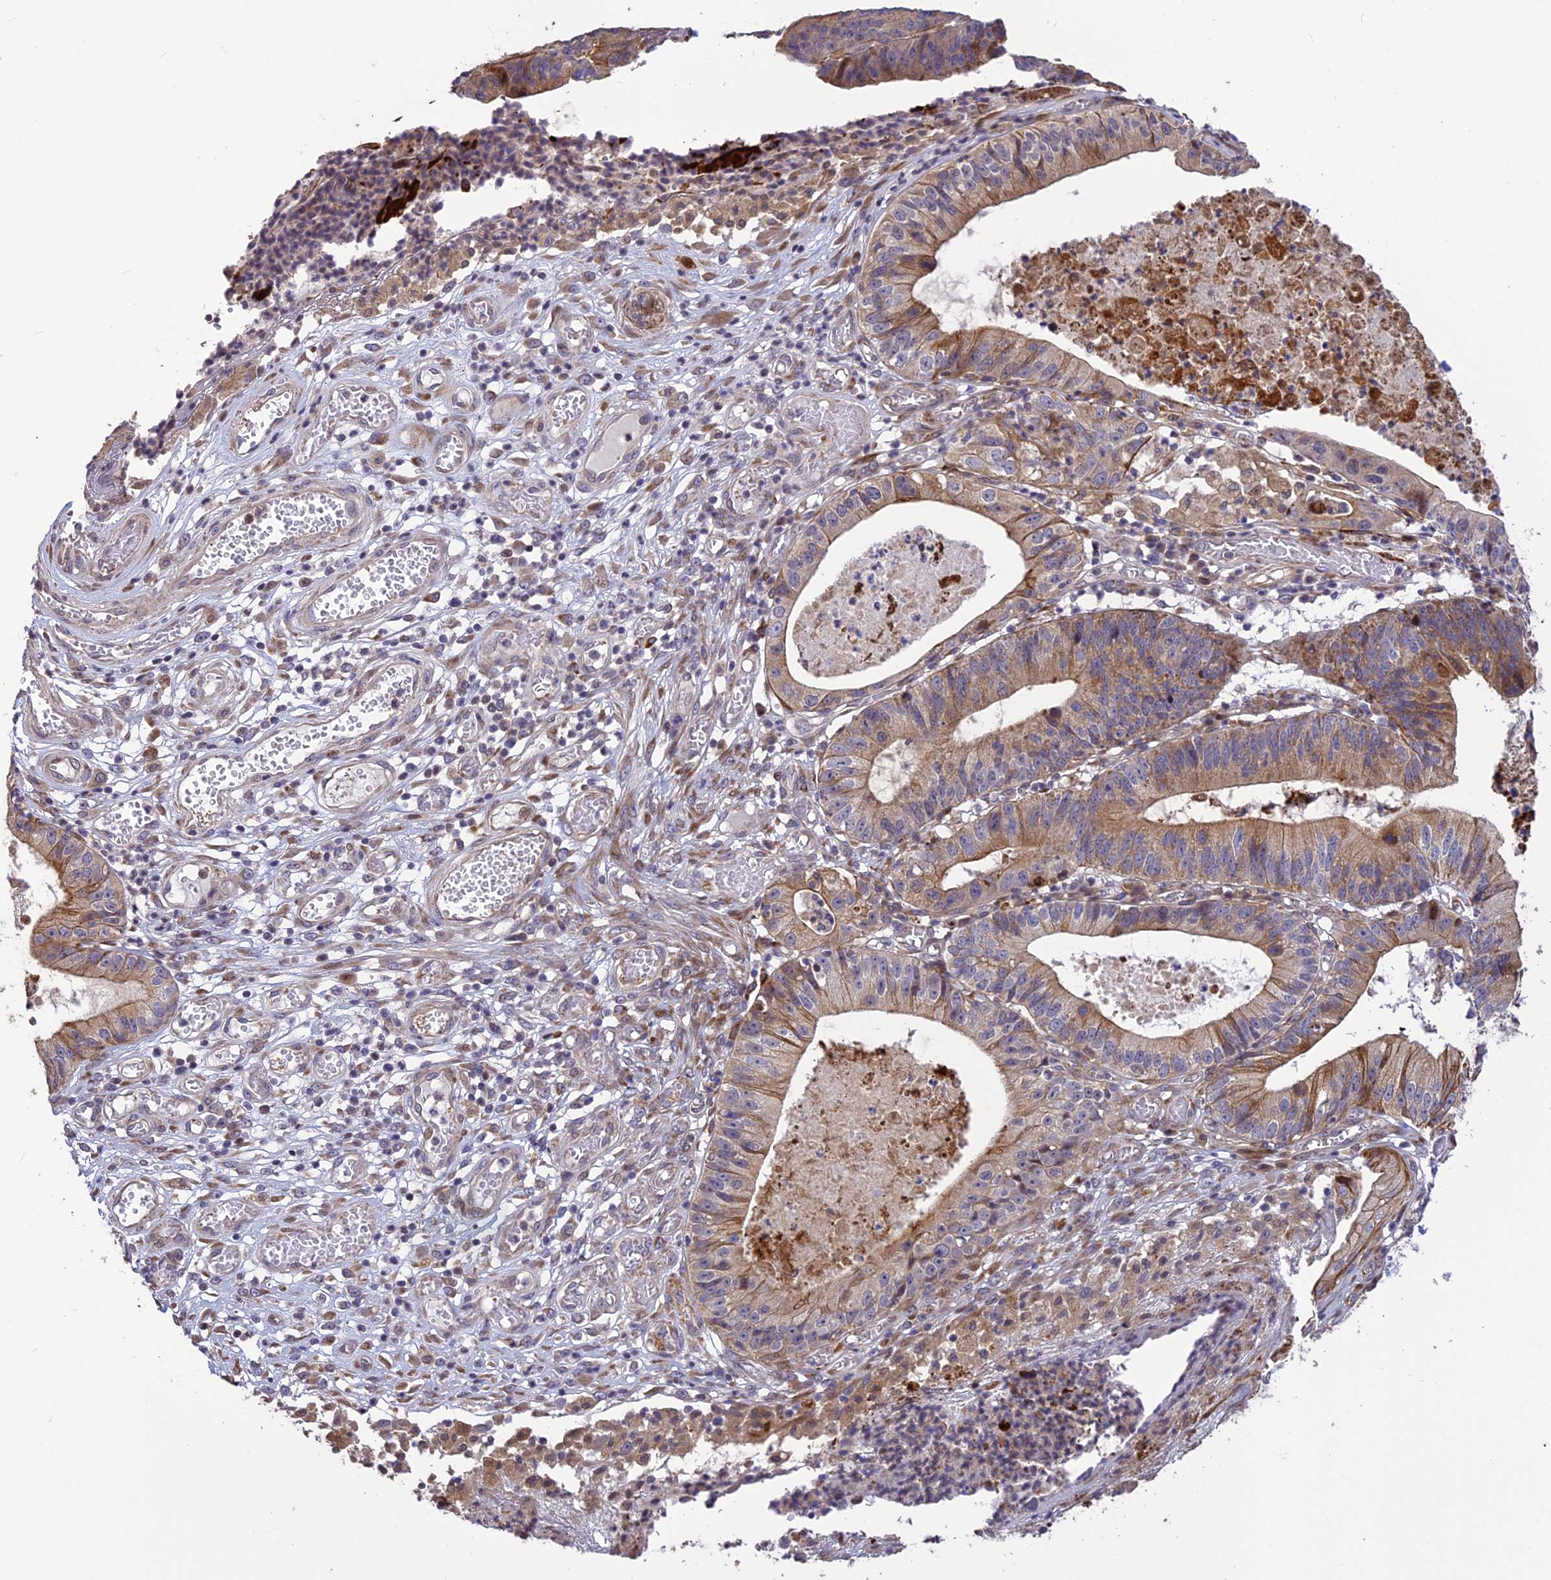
{"staining": {"intensity": "moderate", "quantity": "25%-75%", "location": "cytoplasmic/membranous"}, "tissue": "stomach cancer", "cell_type": "Tumor cells", "image_type": "cancer", "snomed": [{"axis": "morphology", "description": "Adenocarcinoma, NOS"}, {"axis": "topography", "description": "Stomach"}], "caption": "The histopathology image reveals immunohistochemical staining of adenocarcinoma (stomach). There is moderate cytoplasmic/membranous expression is appreciated in approximately 25%-75% of tumor cells.", "gene": "SPG21", "patient": {"sex": "male", "age": 59}}